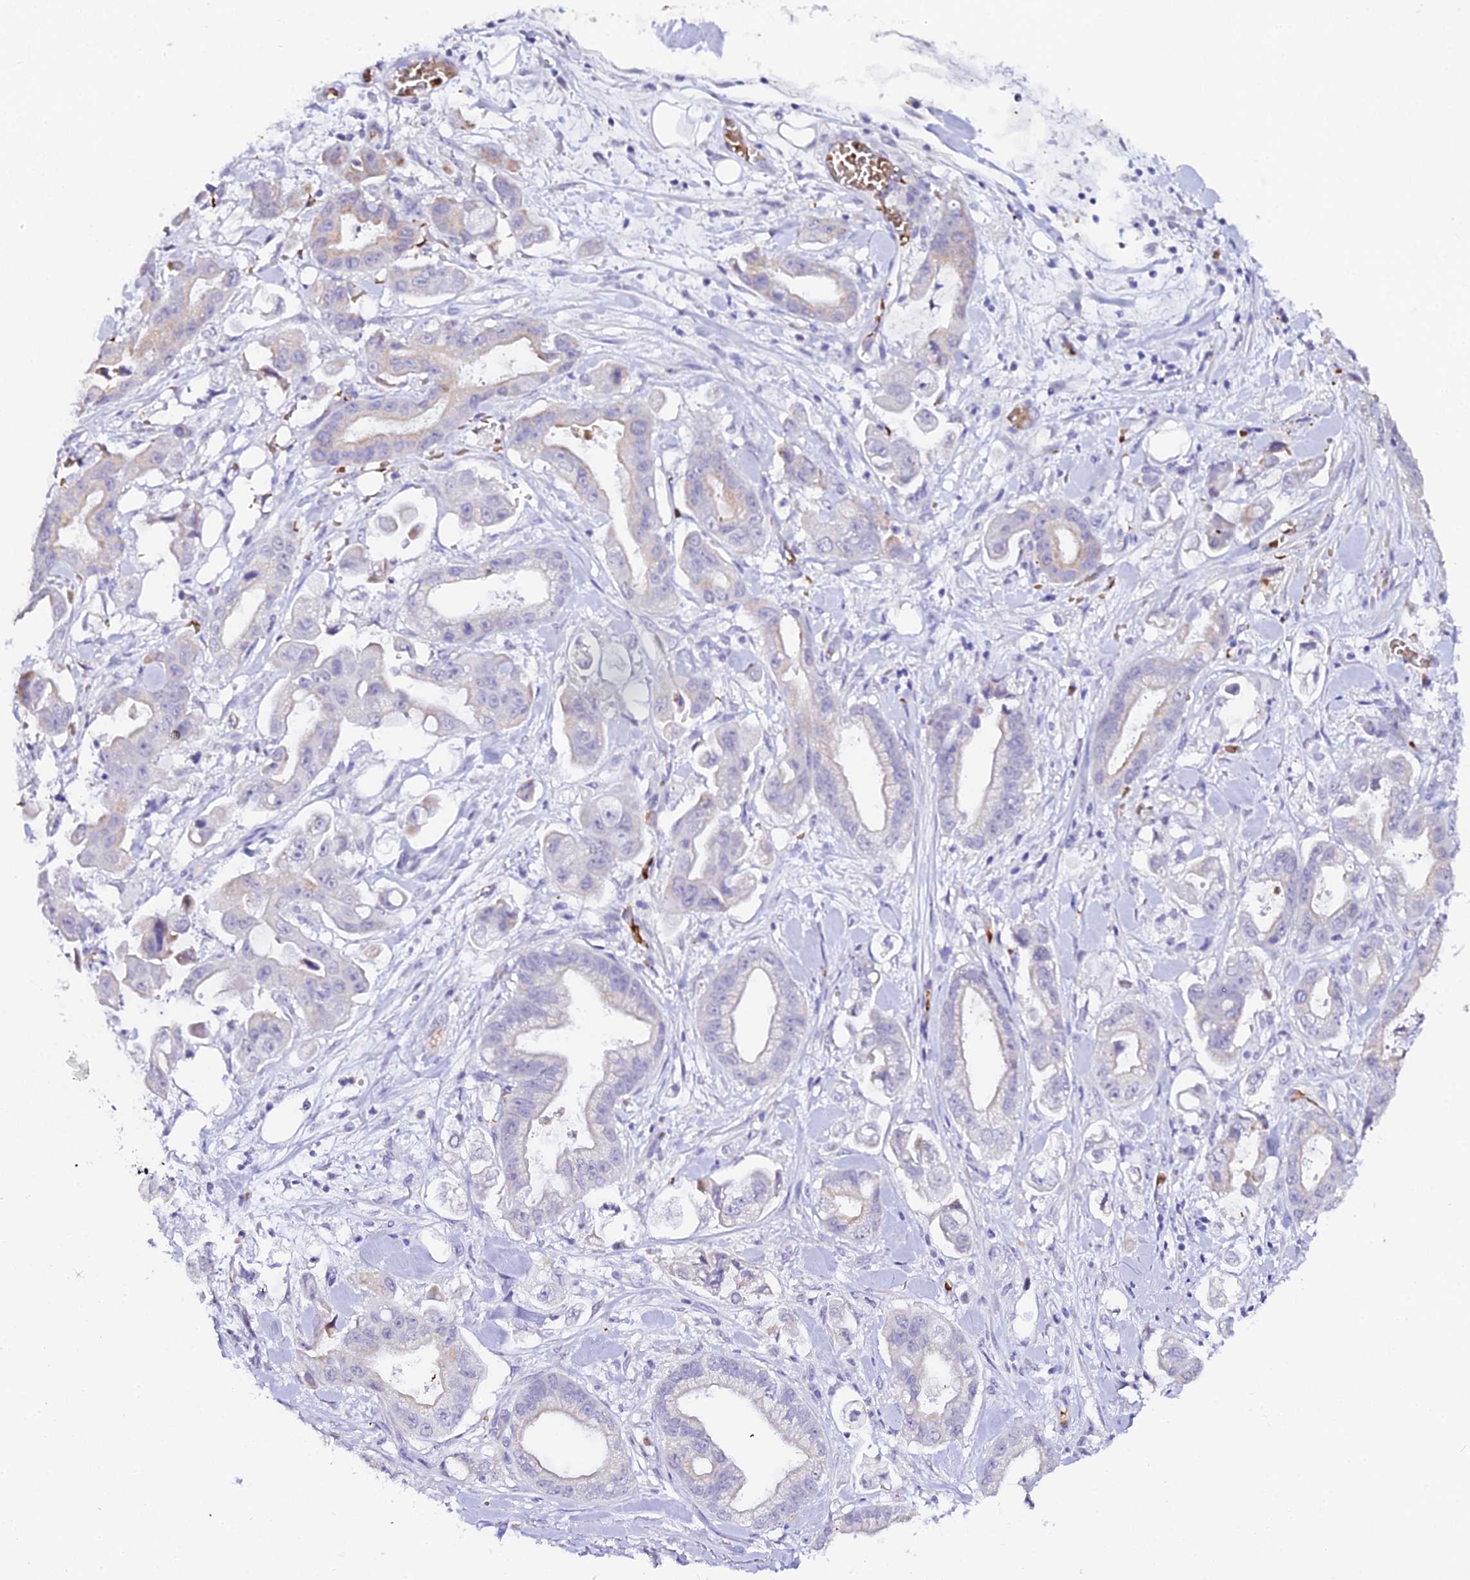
{"staining": {"intensity": "negative", "quantity": "none", "location": "none"}, "tissue": "stomach cancer", "cell_type": "Tumor cells", "image_type": "cancer", "snomed": [{"axis": "morphology", "description": "Adenocarcinoma, NOS"}, {"axis": "topography", "description": "Stomach"}], "caption": "There is no significant positivity in tumor cells of stomach adenocarcinoma.", "gene": "CFAP45", "patient": {"sex": "male", "age": 62}}